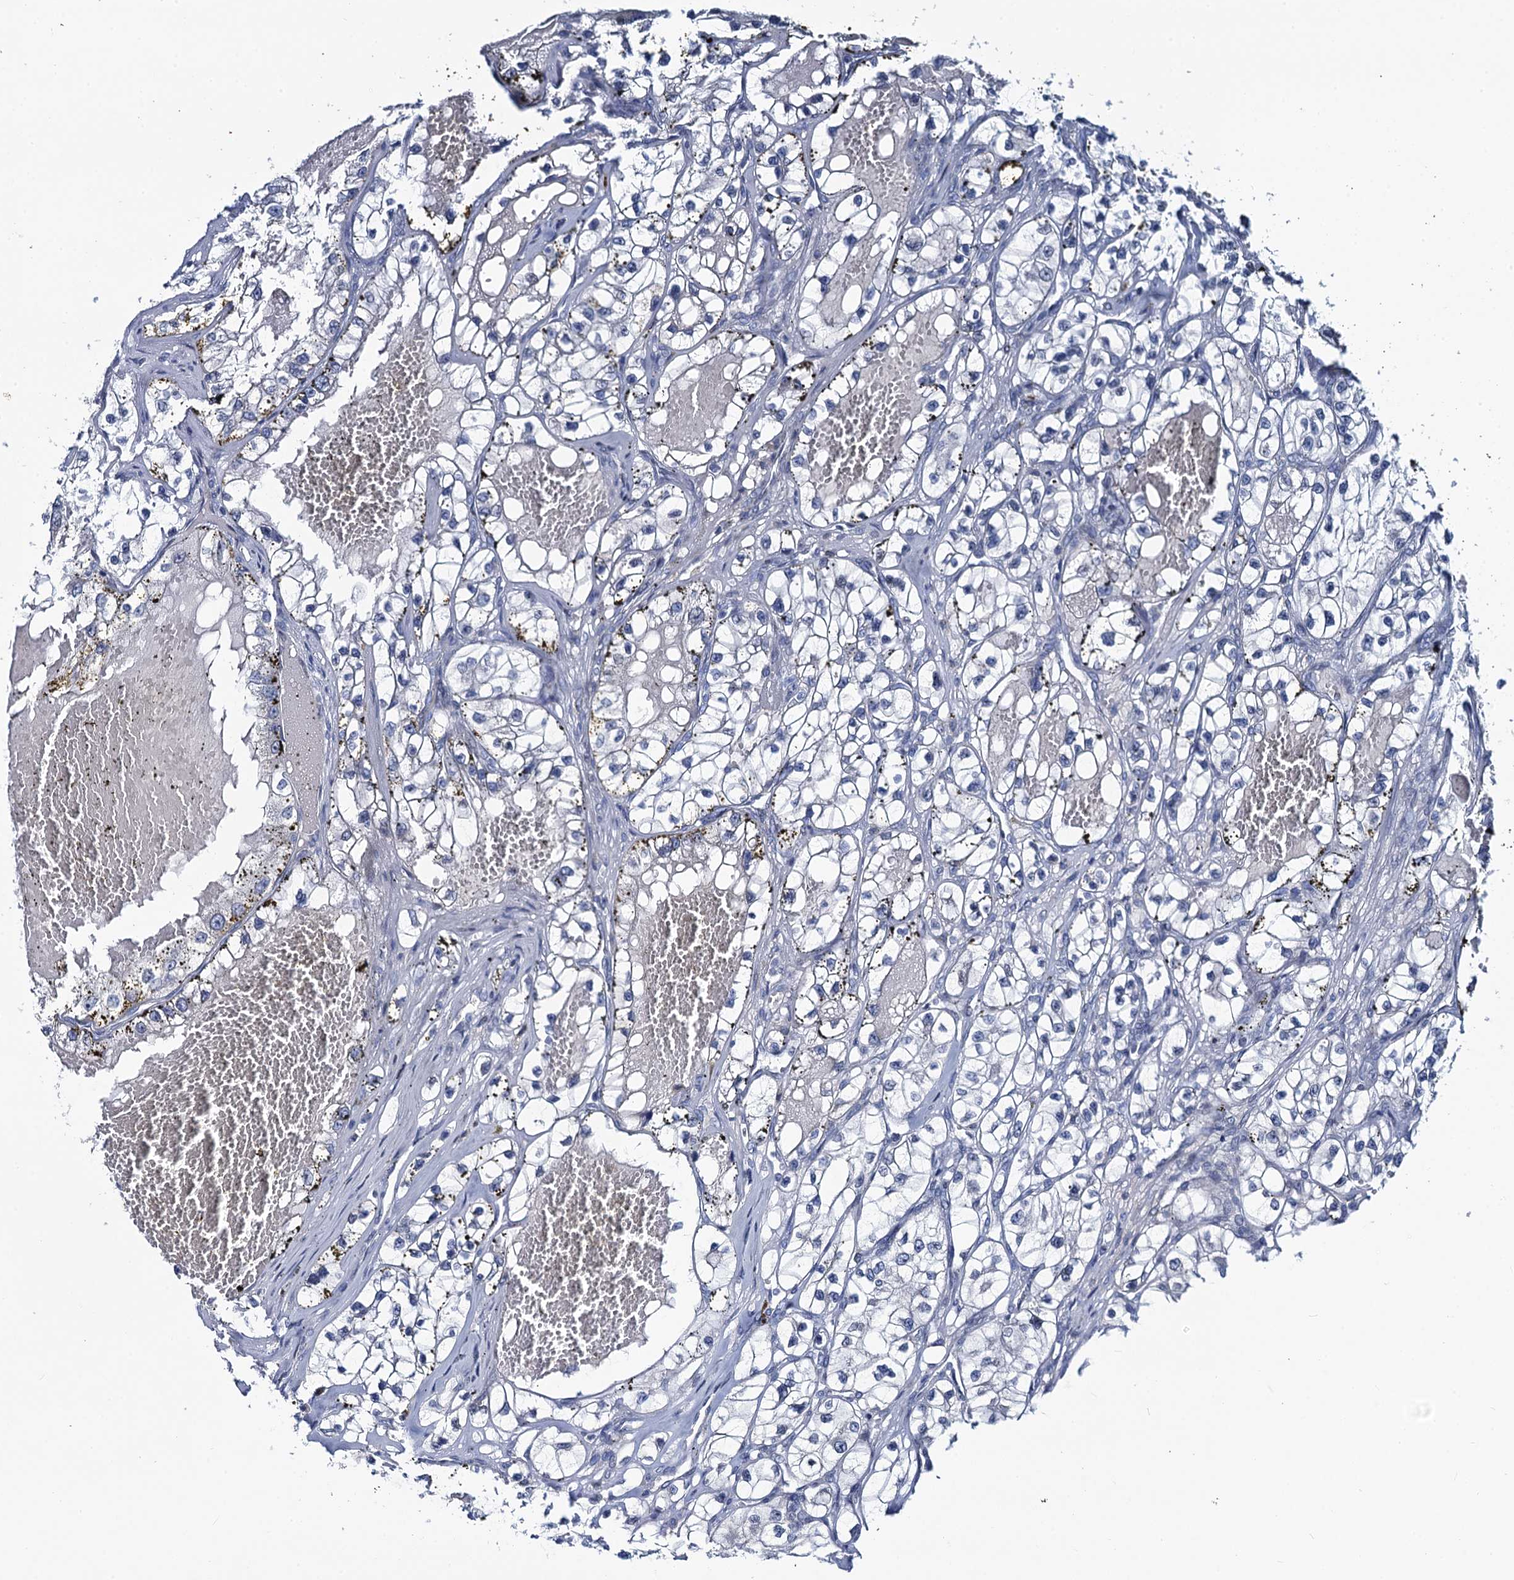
{"staining": {"intensity": "negative", "quantity": "none", "location": "none"}, "tissue": "renal cancer", "cell_type": "Tumor cells", "image_type": "cancer", "snomed": [{"axis": "morphology", "description": "Adenocarcinoma, NOS"}, {"axis": "topography", "description": "Kidney"}], "caption": "Photomicrograph shows no protein staining in tumor cells of adenocarcinoma (renal) tissue.", "gene": "TOX3", "patient": {"sex": "female", "age": 57}}